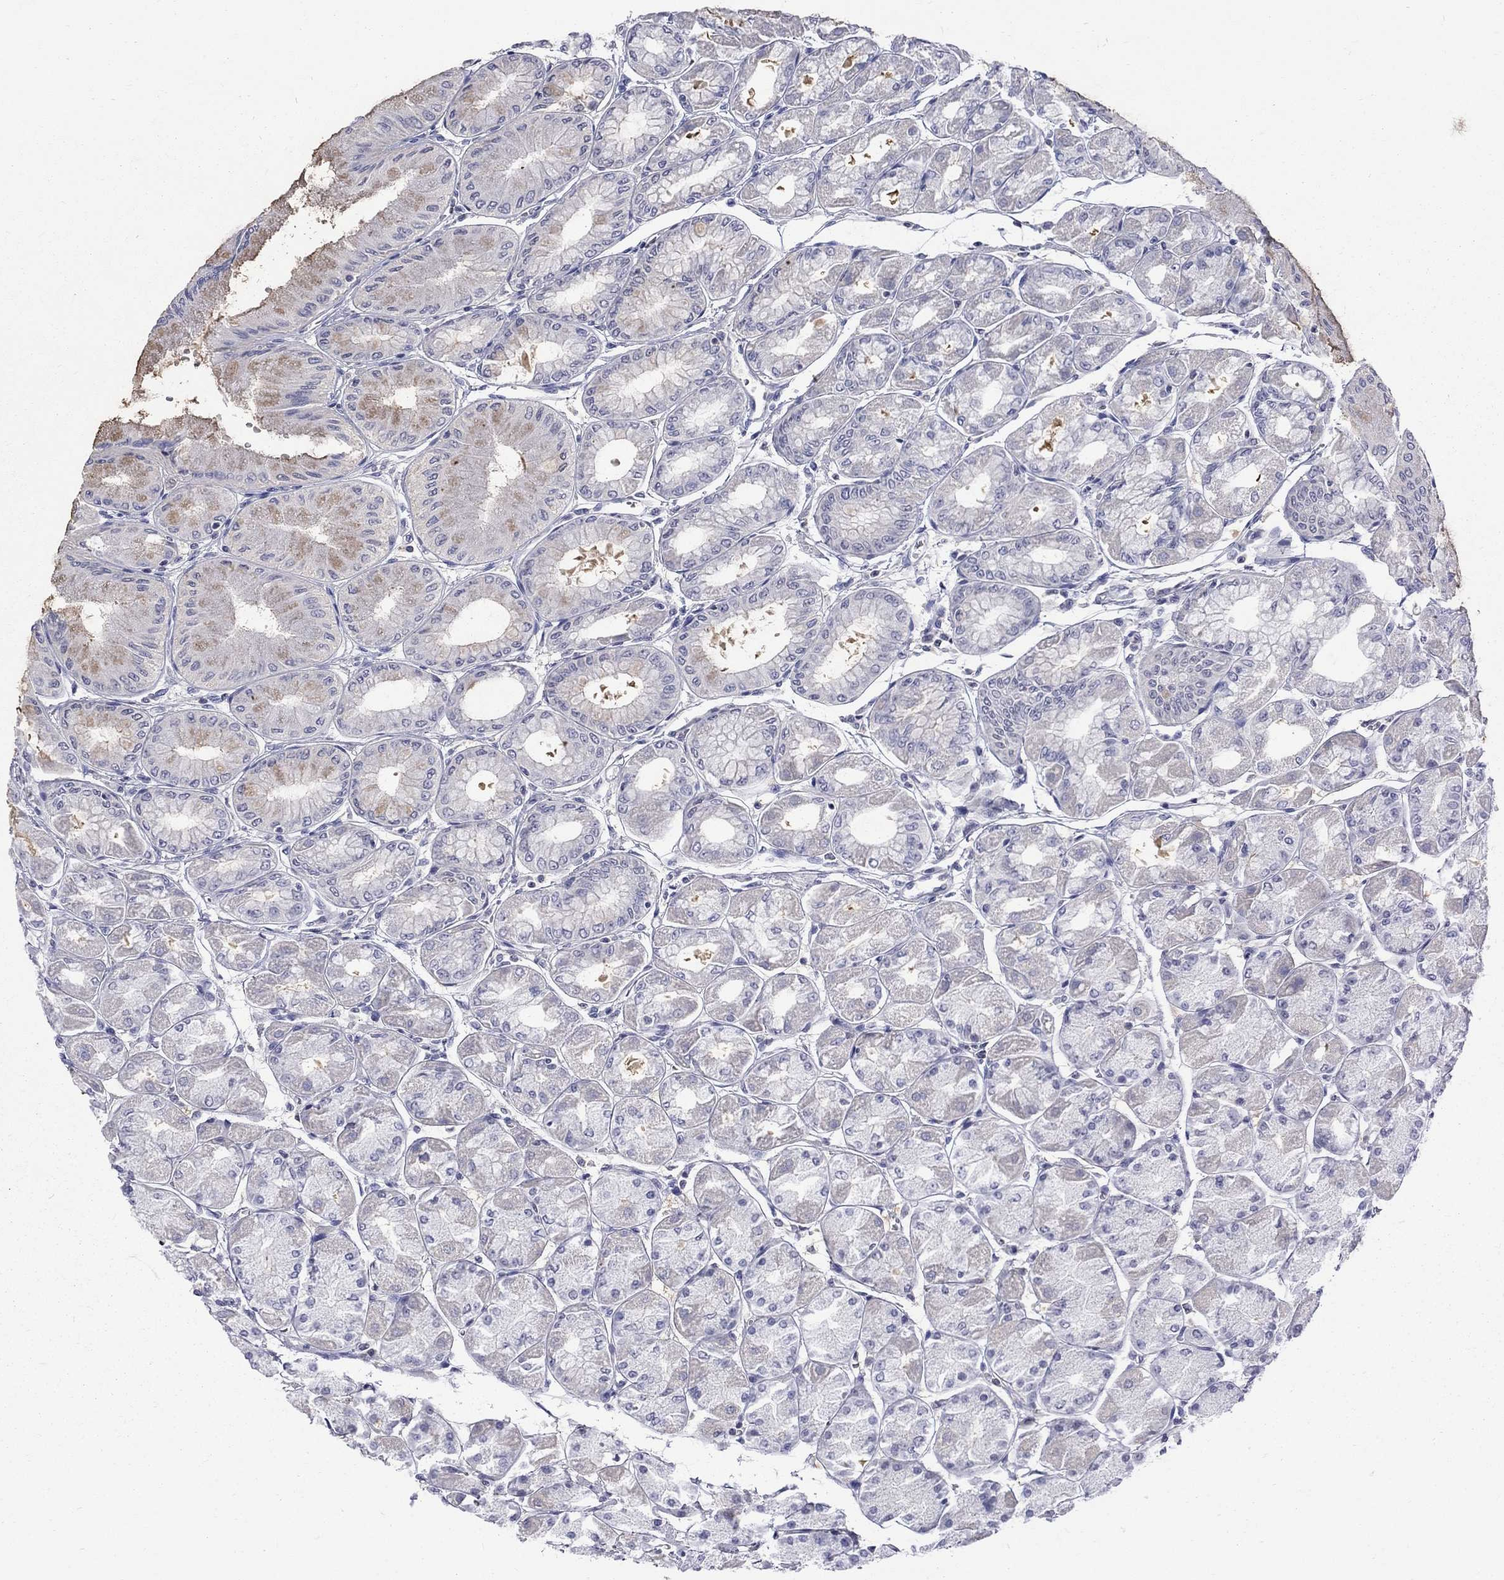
{"staining": {"intensity": "weak", "quantity": "<25%", "location": "cytoplasmic/membranous"}, "tissue": "stomach", "cell_type": "Glandular cells", "image_type": "normal", "snomed": [{"axis": "morphology", "description": "Normal tissue, NOS"}, {"axis": "topography", "description": "Stomach, upper"}], "caption": "Immunohistochemistry of benign stomach exhibits no staining in glandular cells.", "gene": "HKDC1", "patient": {"sex": "male", "age": 60}}